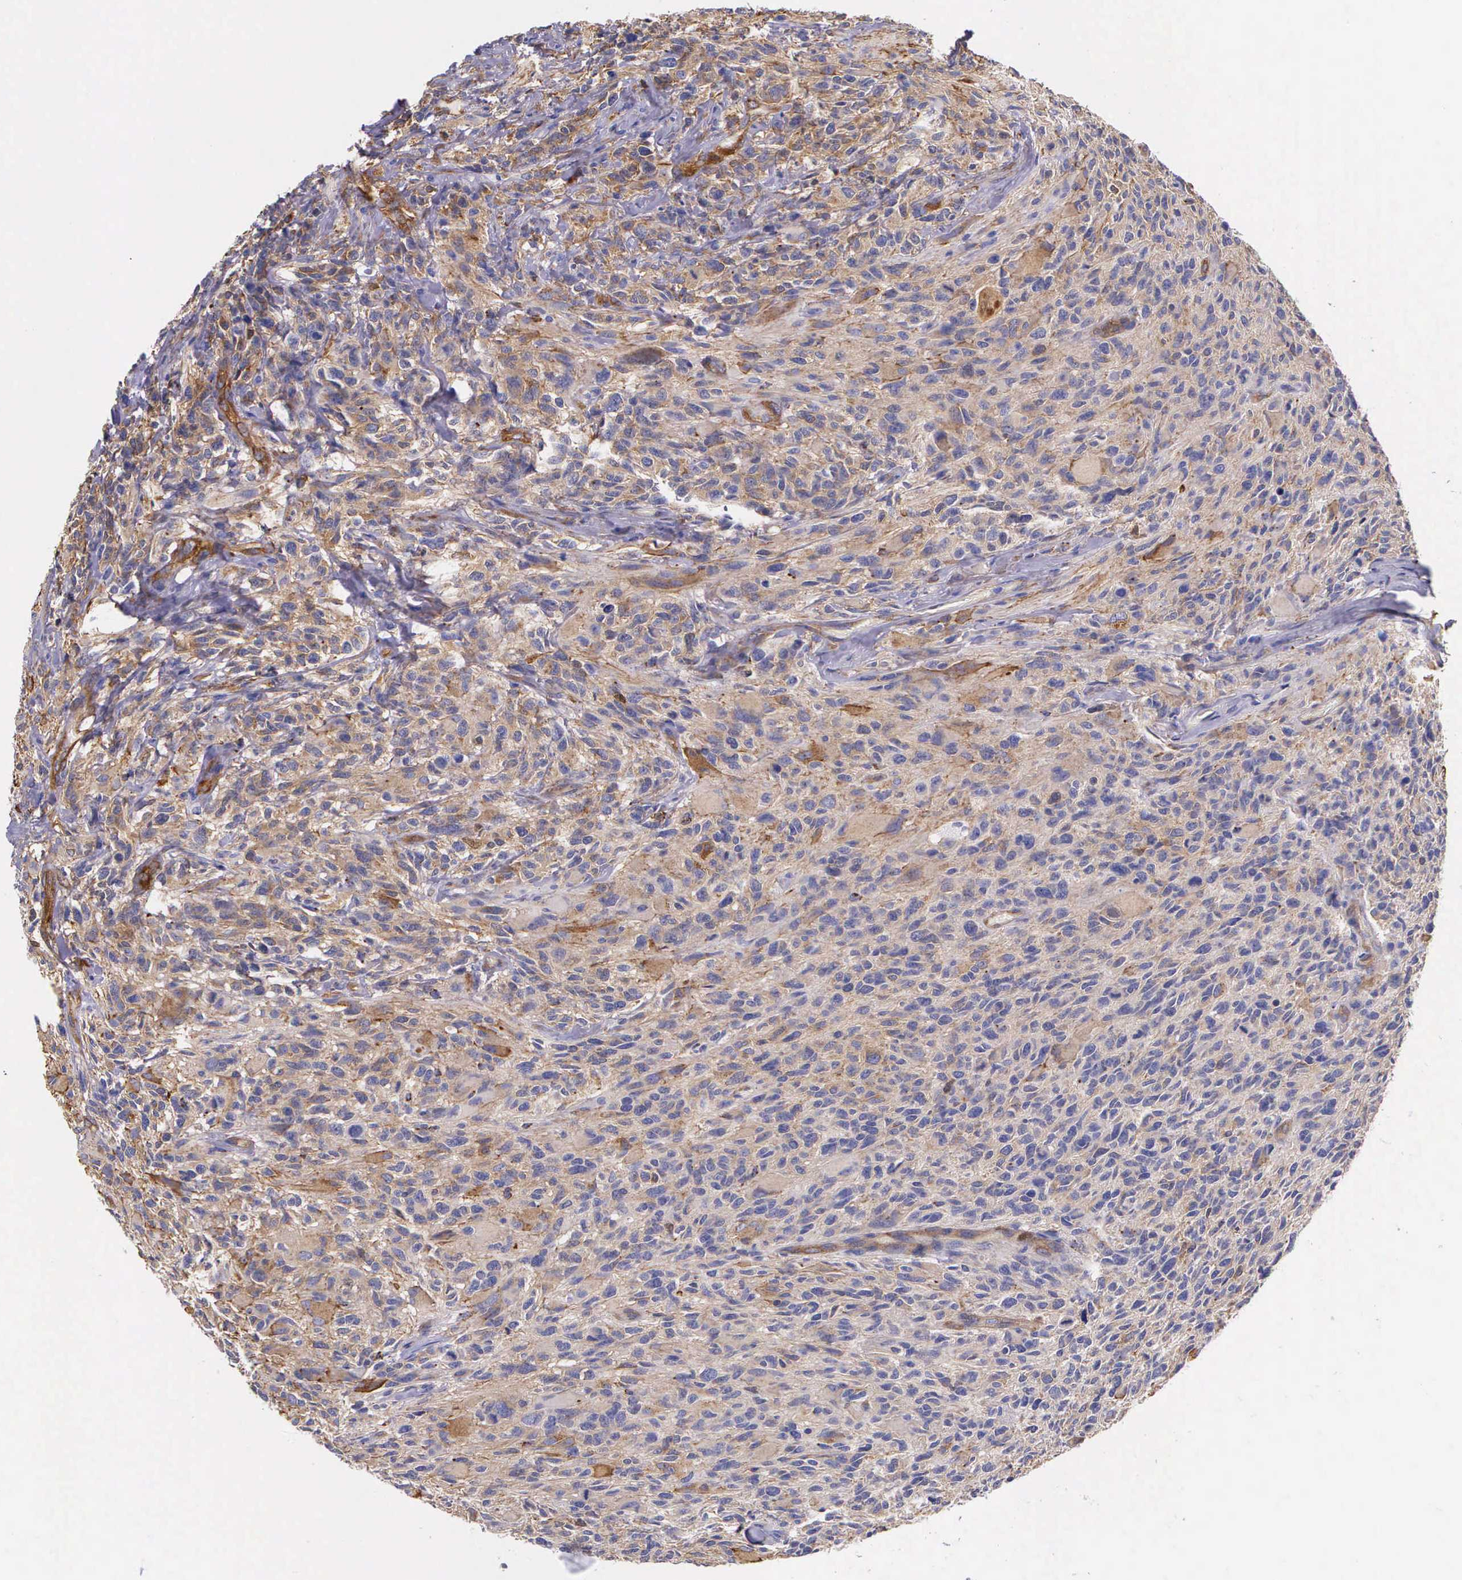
{"staining": {"intensity": "moderate", "quantity": "25%-75%", "location": "cytoplasmic/membranous"}, "tissue": "glioma", "cell_type": "Tumor cells", "image_type": "cancer", "snomed": [{"axis": "morphology", "description": "Glioma, malignant, High grade"}, {"axis": "topography", "description": "Brain"}], "caption": "The micrograph shows staining of glioma, revealing moderate cytoplasmic/membranous protein staining (brown color) within tumor cells.", "gene": "BCAR1", "patient": {"sex": "male", "age": 69}}